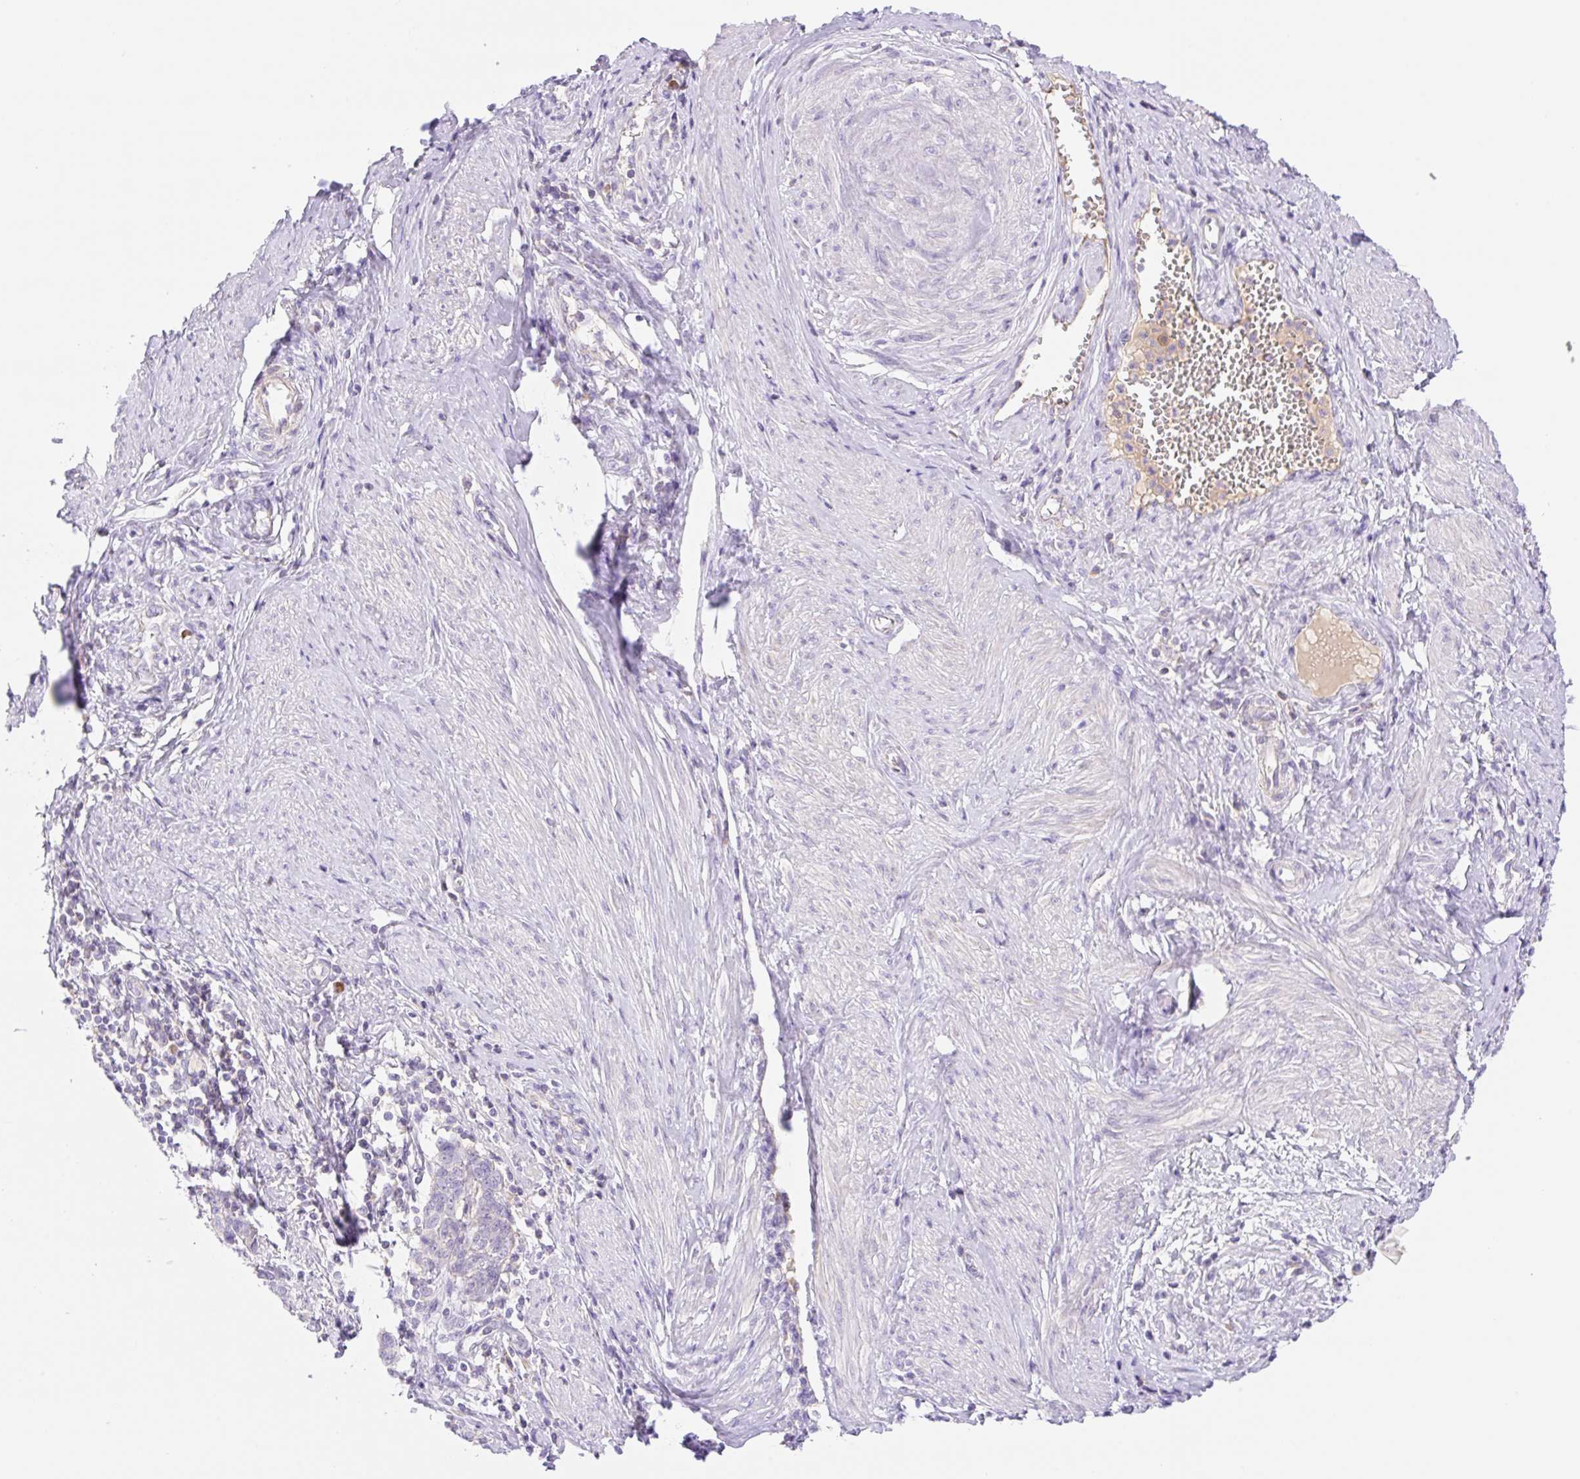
{"staining": {"intensity": "negative", "quantity": "none", "location": "none"}, "tissue": "cervical cancer", "cell_type": "Tumor cells", "image_type": "cancer", "snomed": [{"axis": "morphology", "description": "Squamous cell carcinoma, NOS"}, {"axis": "topography", "description": "Cervix"}], "caption": "The immunohistochemistry (IHC) micrograph has no significant staining in tumor cells of cervical squamous cell carcinoma tissue.", "gene": "DENND5A", "patient": {"sex": "female", "age": 39}}